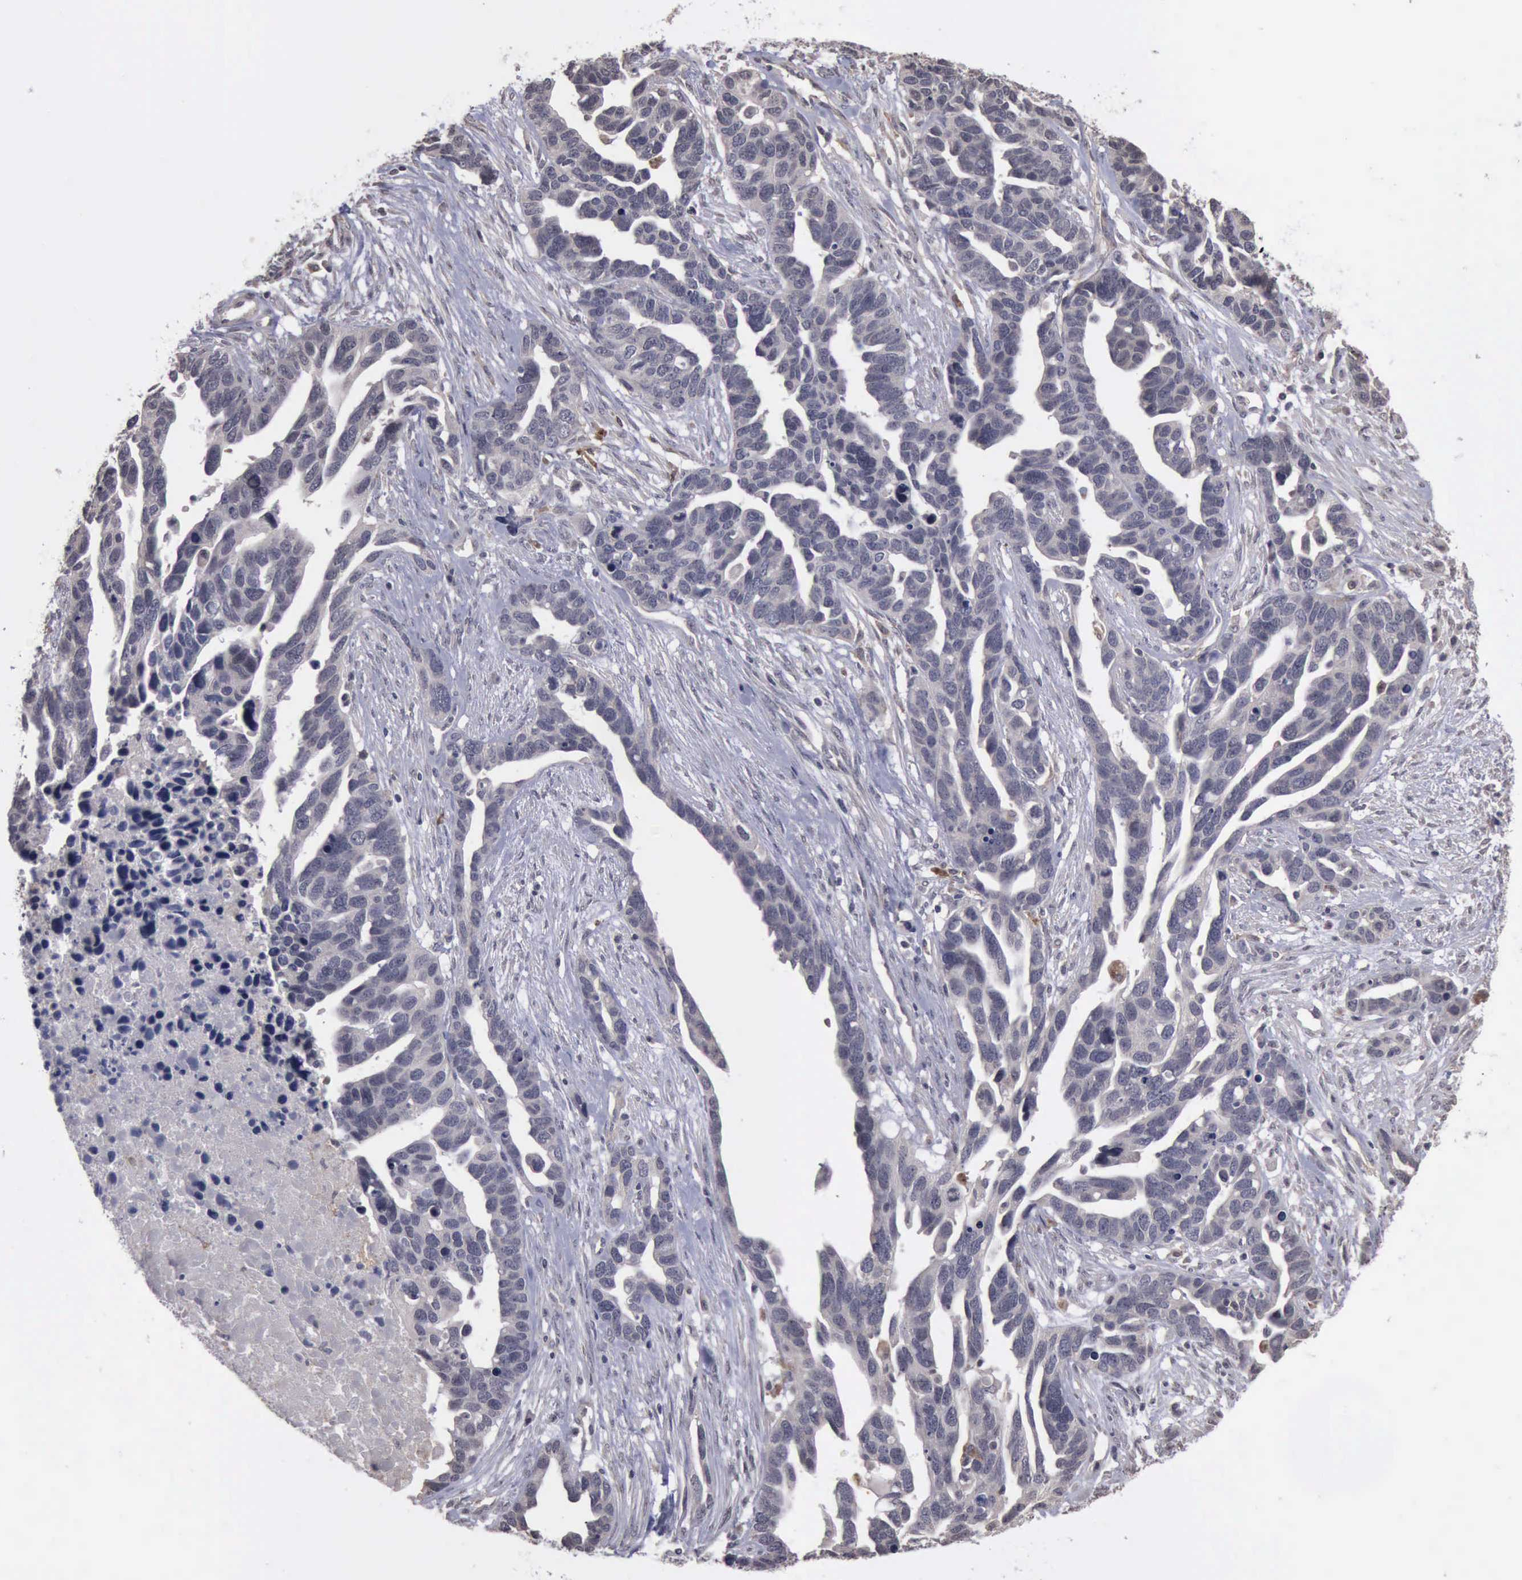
{"staining": {"intensity": "negative", "quantity": "none", "location": "none"}, "tissue": "ovarian cancer", "cell_type": "Tumor cells", "image_type": "cancer", "snomed": [{"axis": "morphology", "description": "Cystadenocarcinoma, serous, NOS"}, {"axis": "topography", "description": "Ovary"}], "caption": "Immunohistochemical staining of human ovarian cancer exhibits no significant staining in tumor cells.", "gene": "MMP9", "patient": {"sex": "female", "age": 54}}